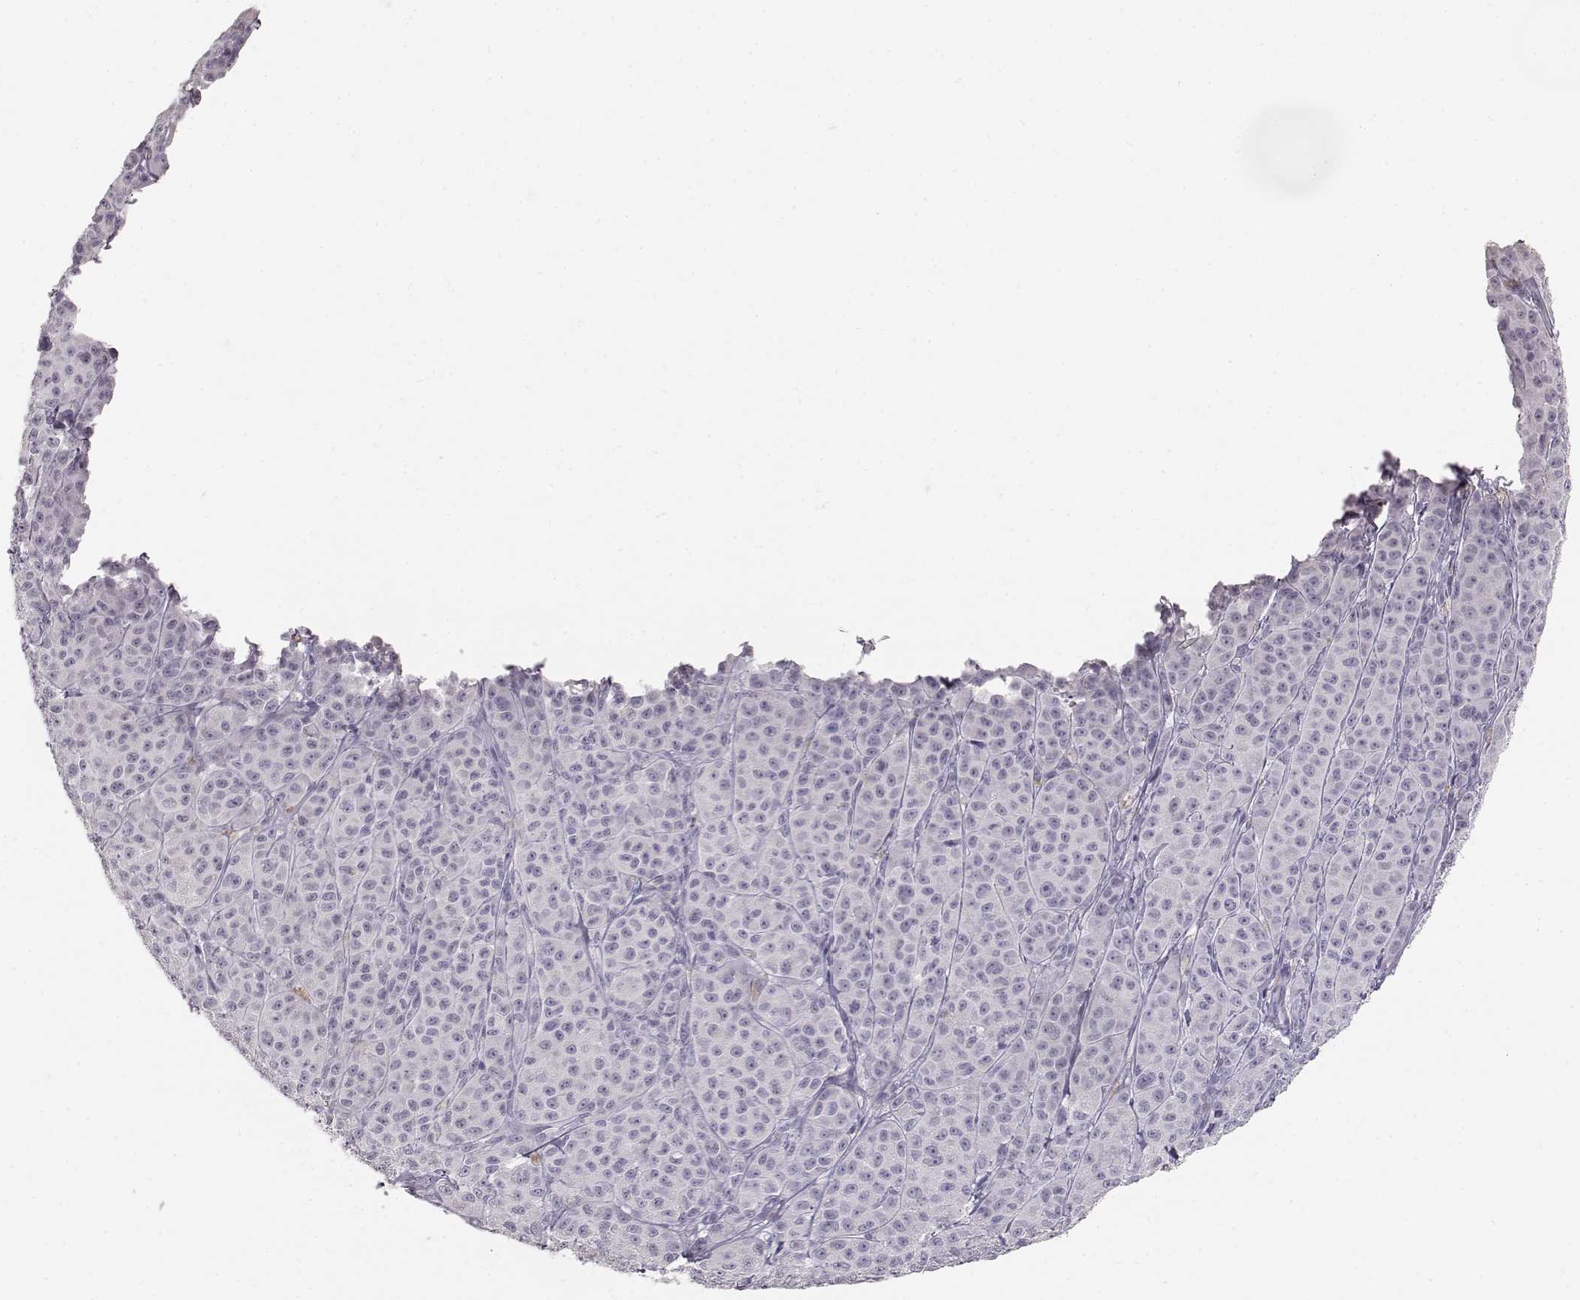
{"staining": {"intensity": "negative", "quantity": "none", "location": "none"}, "tissue": "melanoma", "cell_type": "Tumor cells", "image_type": "cancer", "snomed": [{"axis": "morphology", "description": "Malignant melanoma, NOS"}, {"axis": "topography", "description": "Skin"}], "caption": "IHC histopathology image of malignant melanoma stained for a protein (brown), which exhibits no expression in tumor cells.", "gene": "KRT33A", "patient": {"sex": "male", "age": 89}}